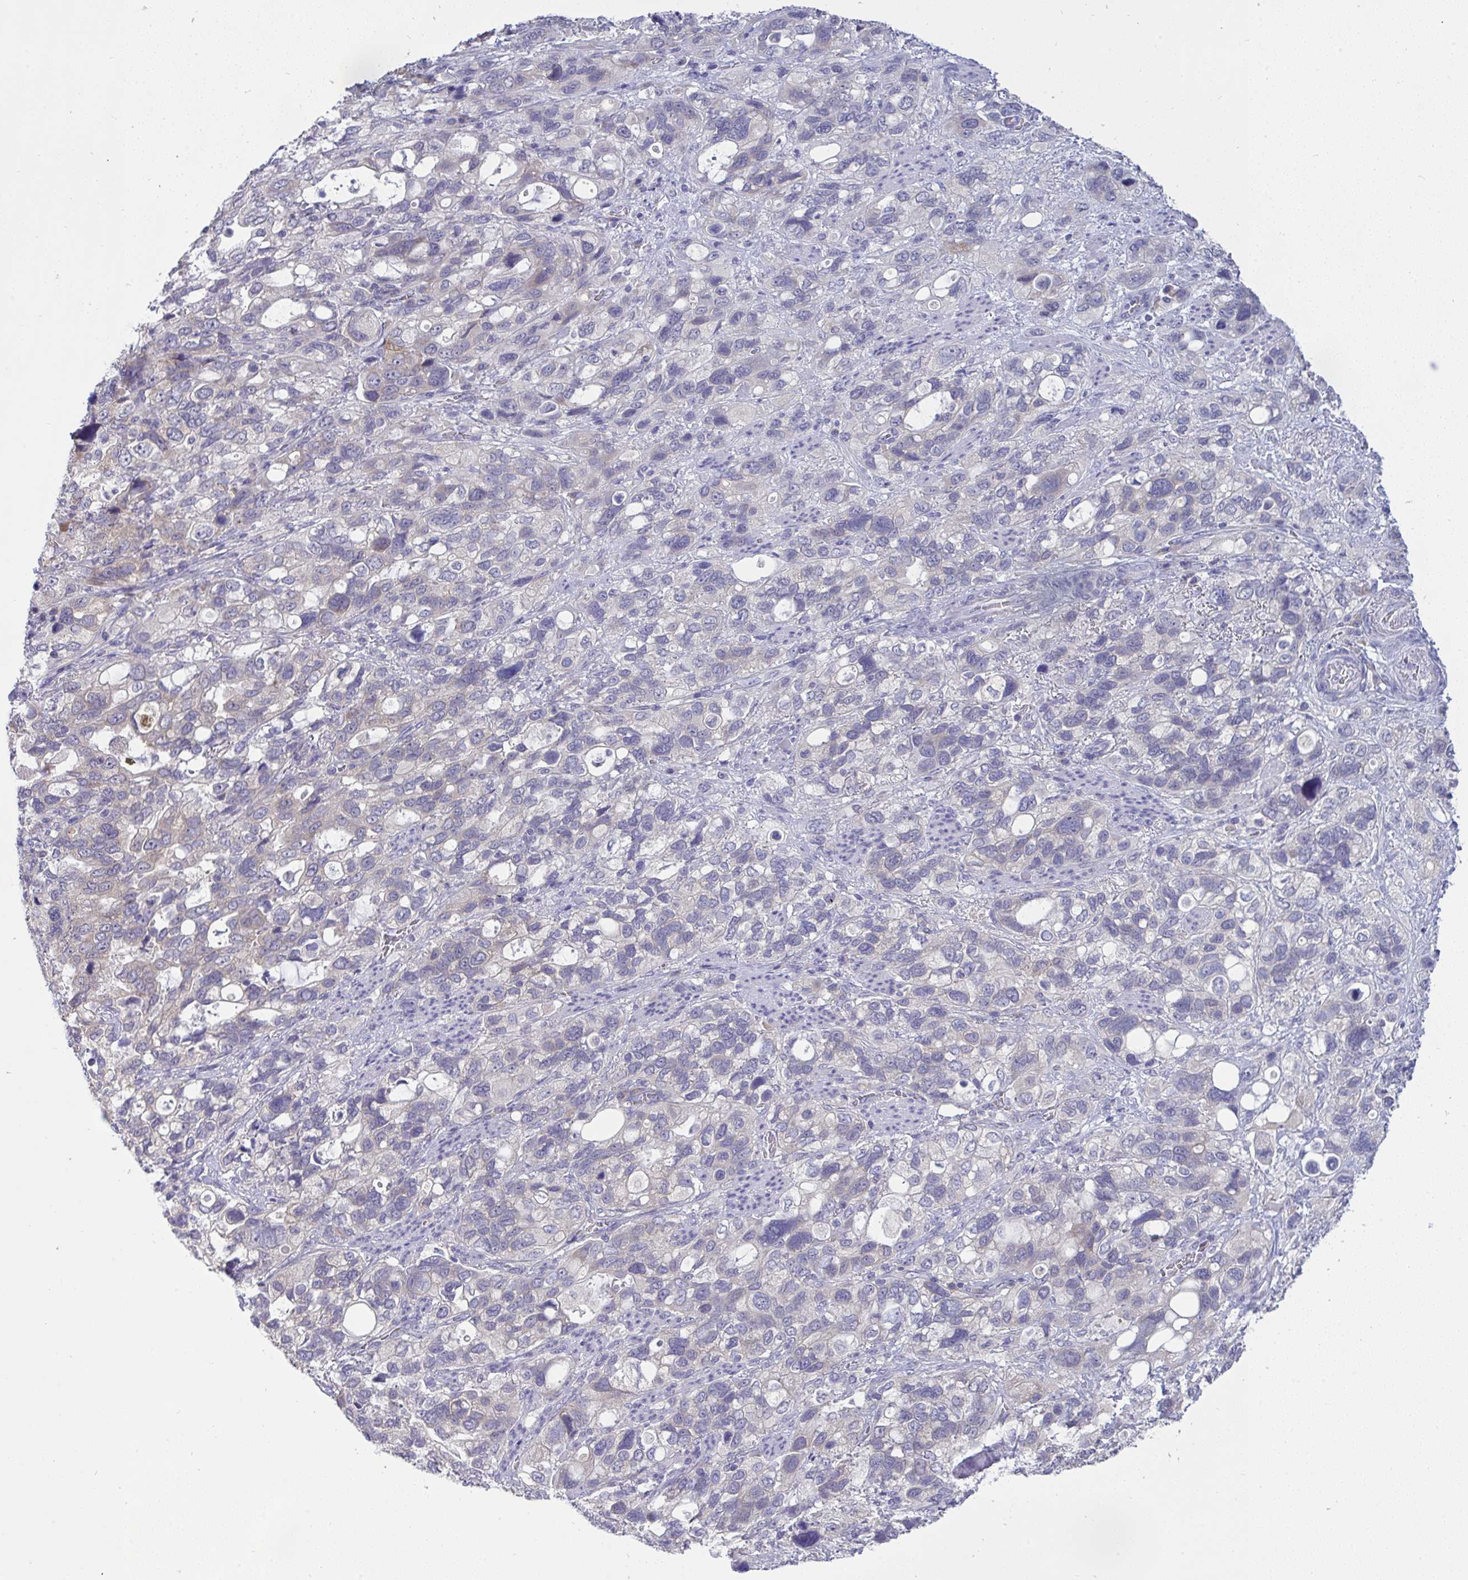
{"staining": {"intensity": "negative", "quantity": "none", "location": "none"}, "tissue": "stomach cancer", "cell_type": "Tumor cells", "image_type": "cancer", "snomed": [{"axis": "morphology", "description": "Adenocarcinoma, NOS"}, {"axis": "topography", "description": "Stomach, upper"}], "caption": "Stomach adenocarcinoma was stained to show a protein in brown. There is no significant staining in tumor cells. (Immunohistochemistry, brightfield microscopy, high magnification).", "gene": "TMEM41A", "patient": {"sex": "female", "age": 81}}